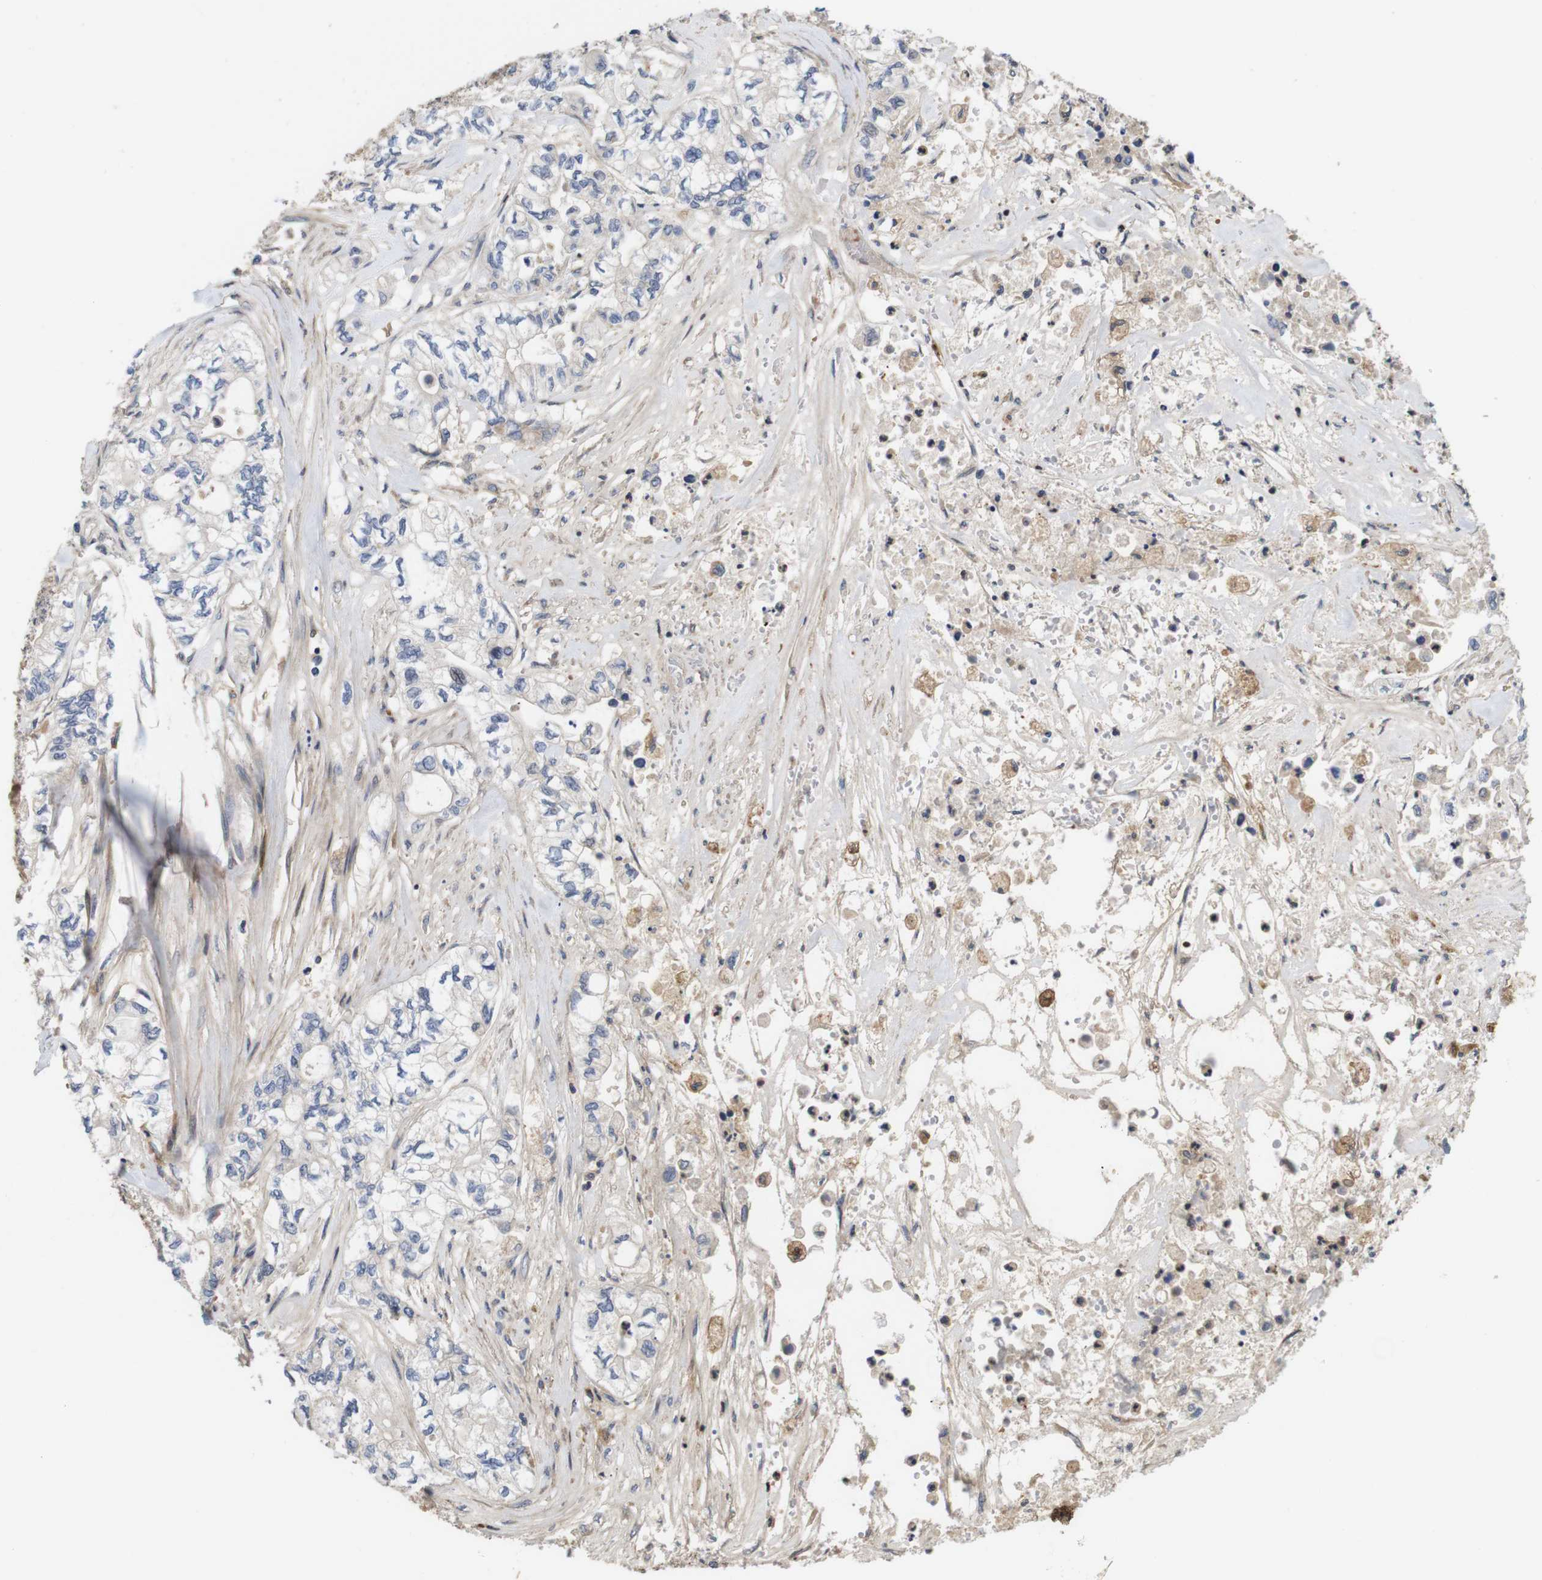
{"staining": {"intensity": "negative", "quantity": "none", "location": "none"}, "tissue": "pancreatic cancer", "cell_type": "Tumor cells", "image_type": "cancer", "snomed": [{"axis": "morphology", "description": "Adenocarcinoma, NOS"}, {"axis": "topography", "description": "Pancreas"}], "caption": "Immunohistochemical staining of human pancreatic adenocarcinoma shows no significant positivity in tumor cells. (IHC, brightfield microscopy, high magnification).", "gene": "SPRY3", "patient": {"sex": "male", "age": 79}}